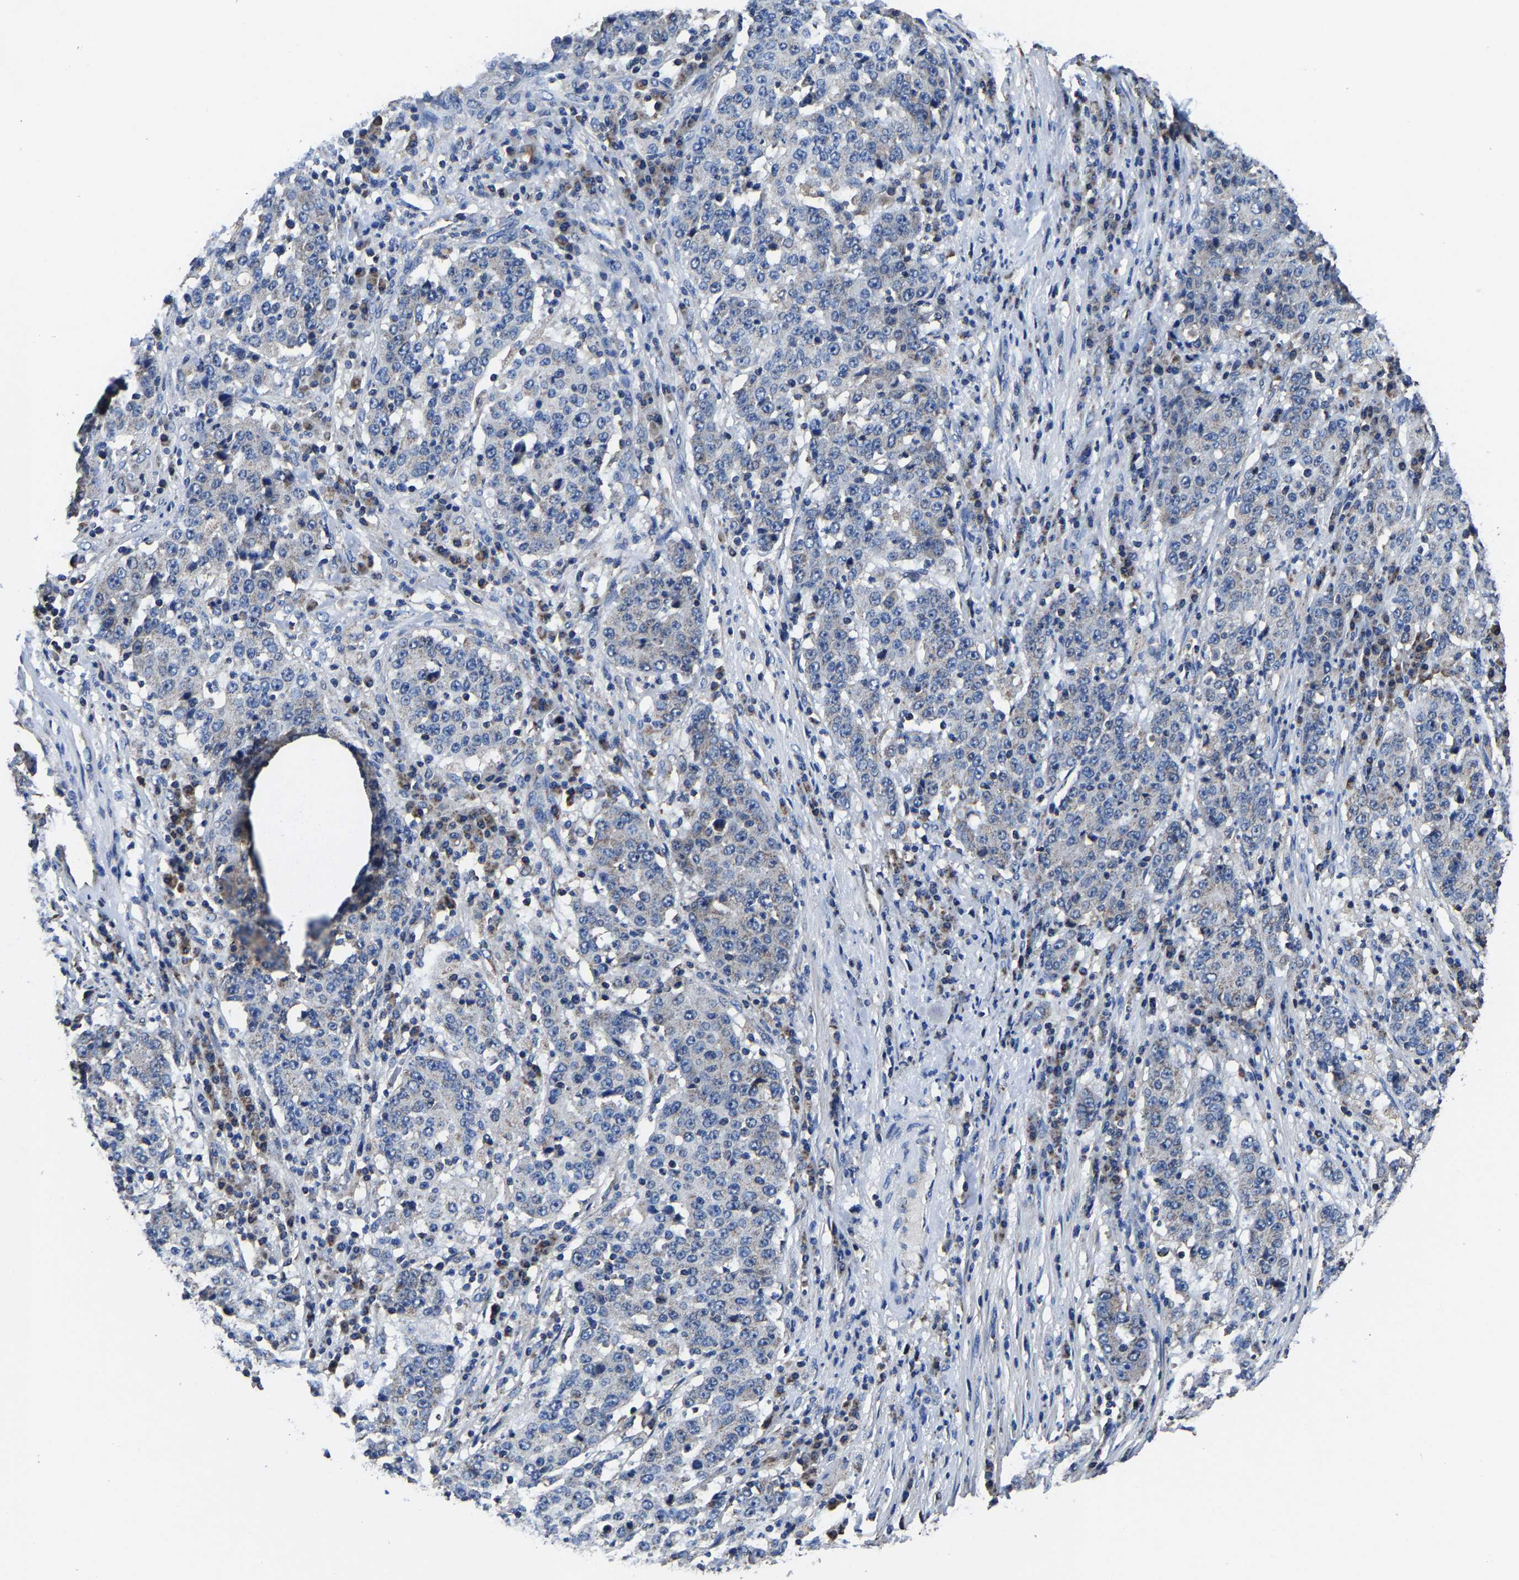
{"staining": {"intensity": "negative", "quantity": "none", "location": "none"}, "tissue": "stomach cancer", "cell_type": "Tumor cells", "image_type": "cancer", "snomed": [{"axis": "morphology", "description": "Adenocarcinoma, NOS"}, {"axis": "topography", "description": "Stomach"}], "caption": "Protein analysis of stomach cancer (adenocarcinoma) displays no significant expression in tumor cells.", "gene": "ZCCHC7", "patient": {"sex": "male", "age": 59}}